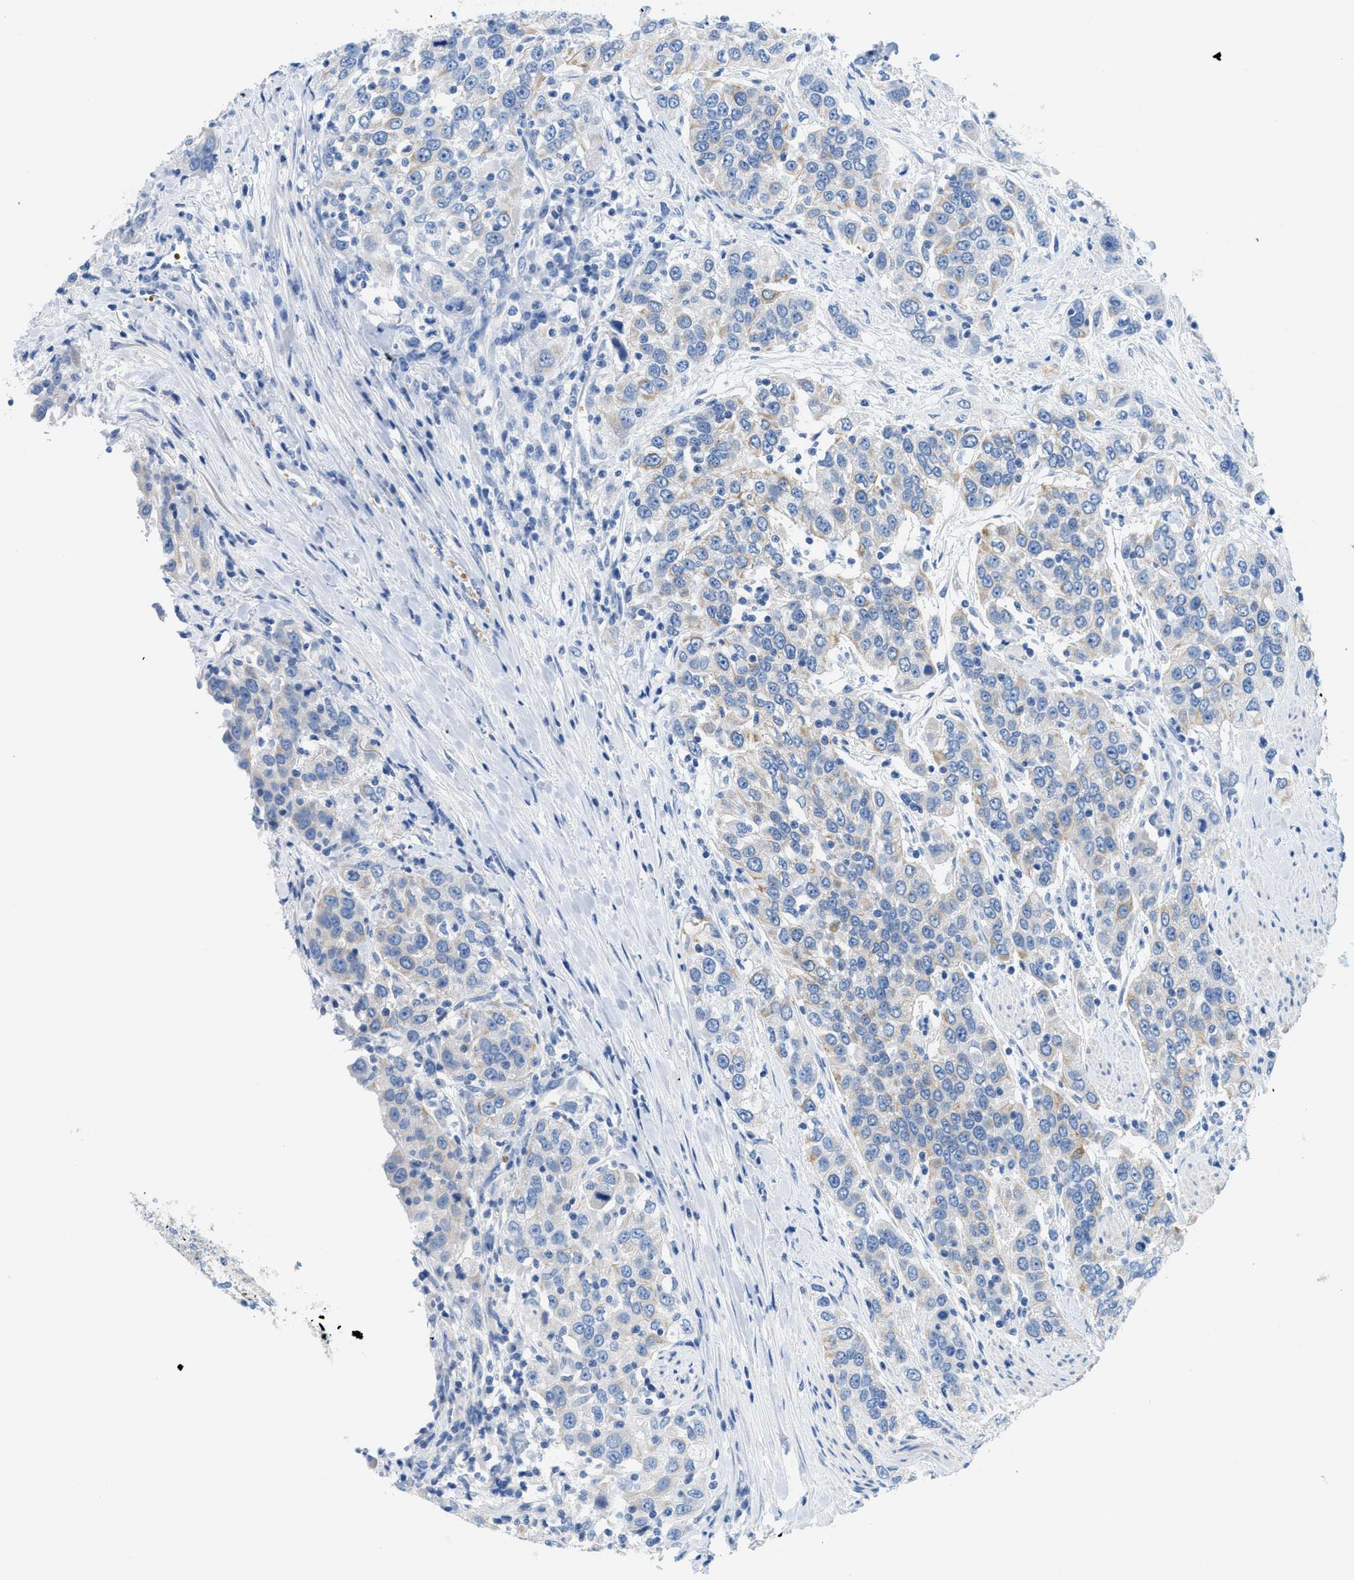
{"staining": {"intensity": "negative", "quantity": "none", "location": "none"}, "tissue": "urothelial cancer", "cell_type": "Tumor cells", "image_type": "cancer", "snomed": [{"axis": "morphology", "description": "Urothelial carcinoma, High grade"}, {"axis": "topography", "description": "Urinary bladder"}], "caption": "Image shows no protein staining in tumor cells of urothelial cancer tissue.", "gene": "BPGM", "patient": {"sex": "female", "age": 80}}